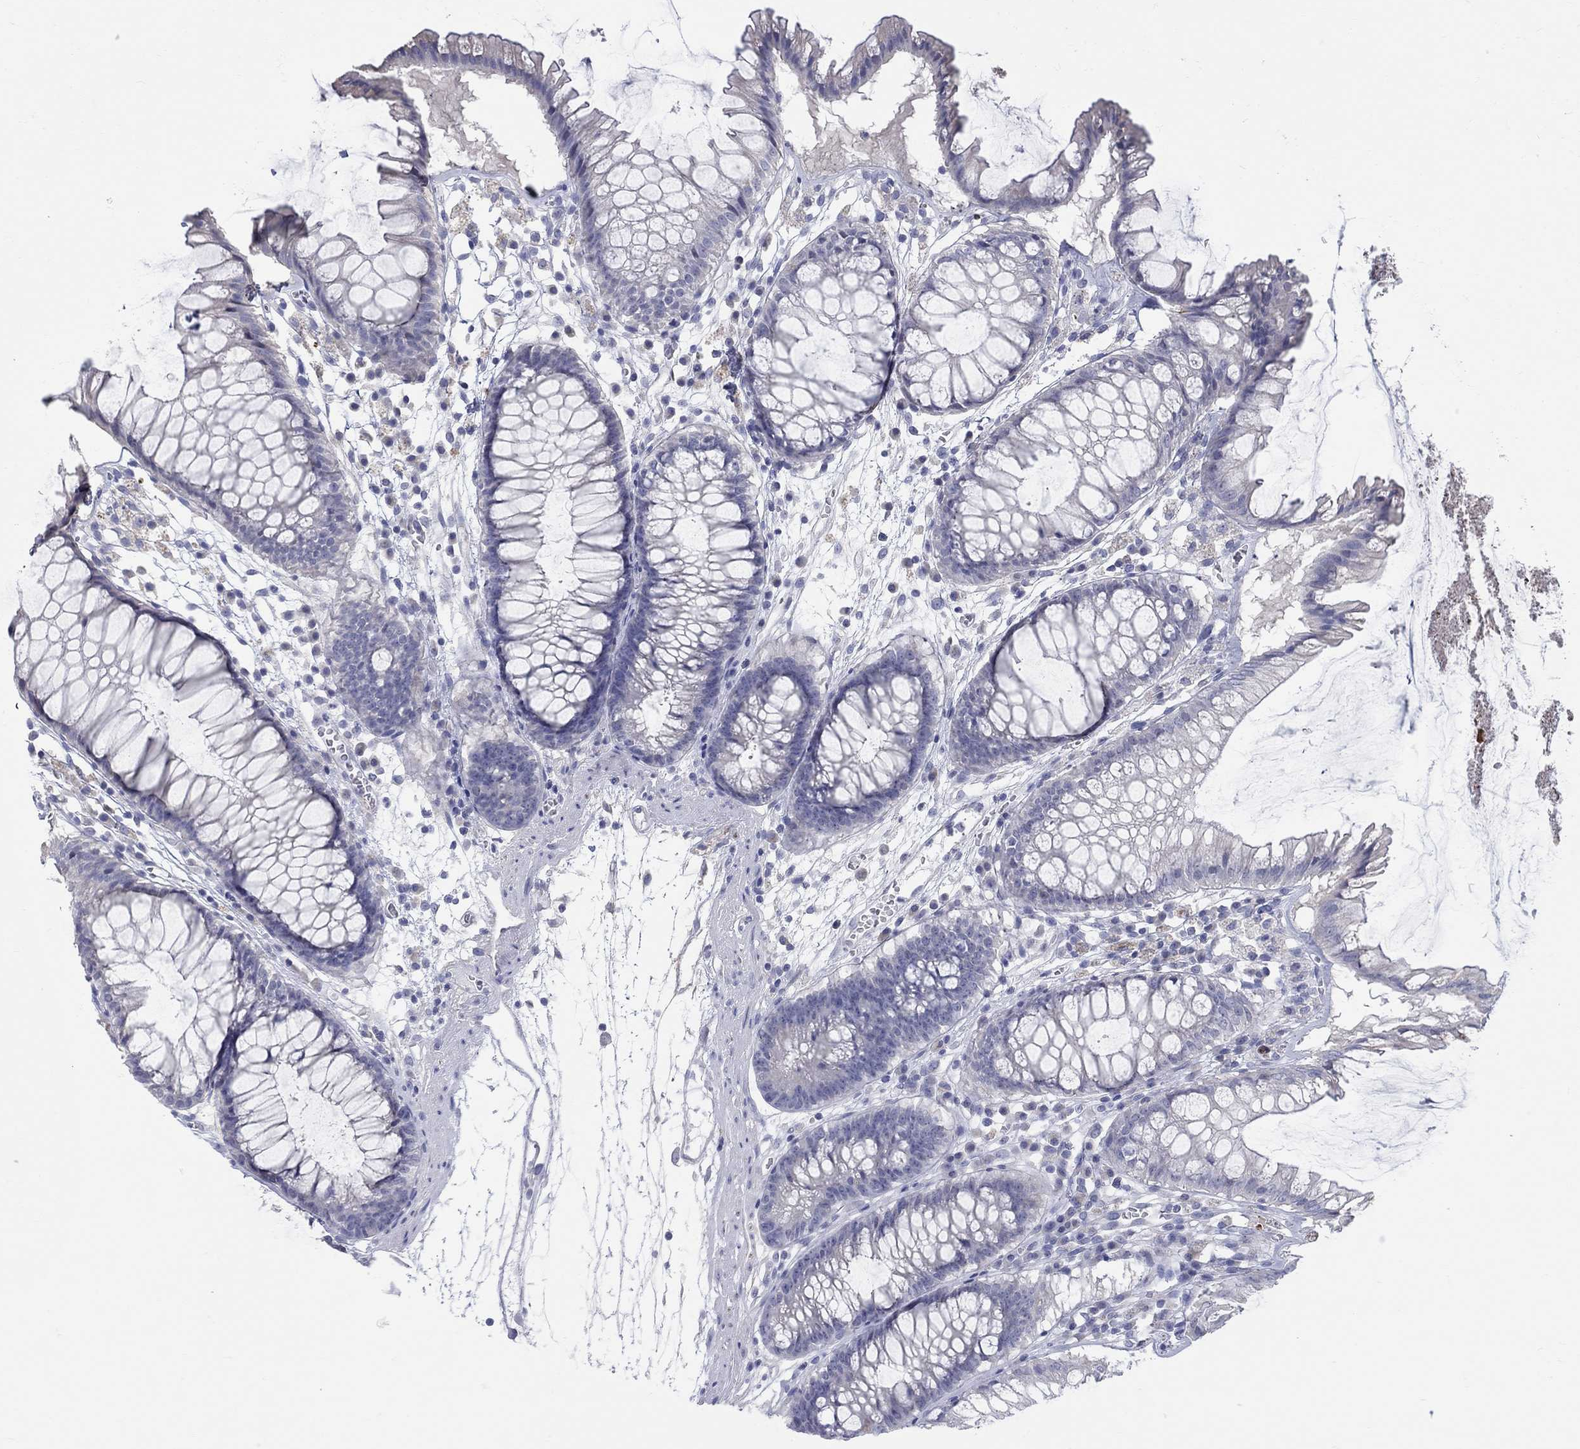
{"staining": {"intensity": "negative", "quantity": "none", "location": "none"}, "tissue": "colon", "cell_type": "Endothelial cells", "image_type": "normal", "snomed": [{"axis": "morphology", "description": "Normal tissue, NOS"}, {"axis": "morphology", "description": "Adenocarcinoma, NOS"}, {"axis": "topography", "description": "Colon"}], "caption": "Endothelial cells show no significant staining in benign colon. The staining was performed using DAB (3,3'-diaminobenzidine) to visualize the protein expression in brown, while the nuclei were stained in blue with hematoxylin (Magnification: 20x).", "gene": "LRRC4C", "patient": {"sex": "male", "age": 65}}